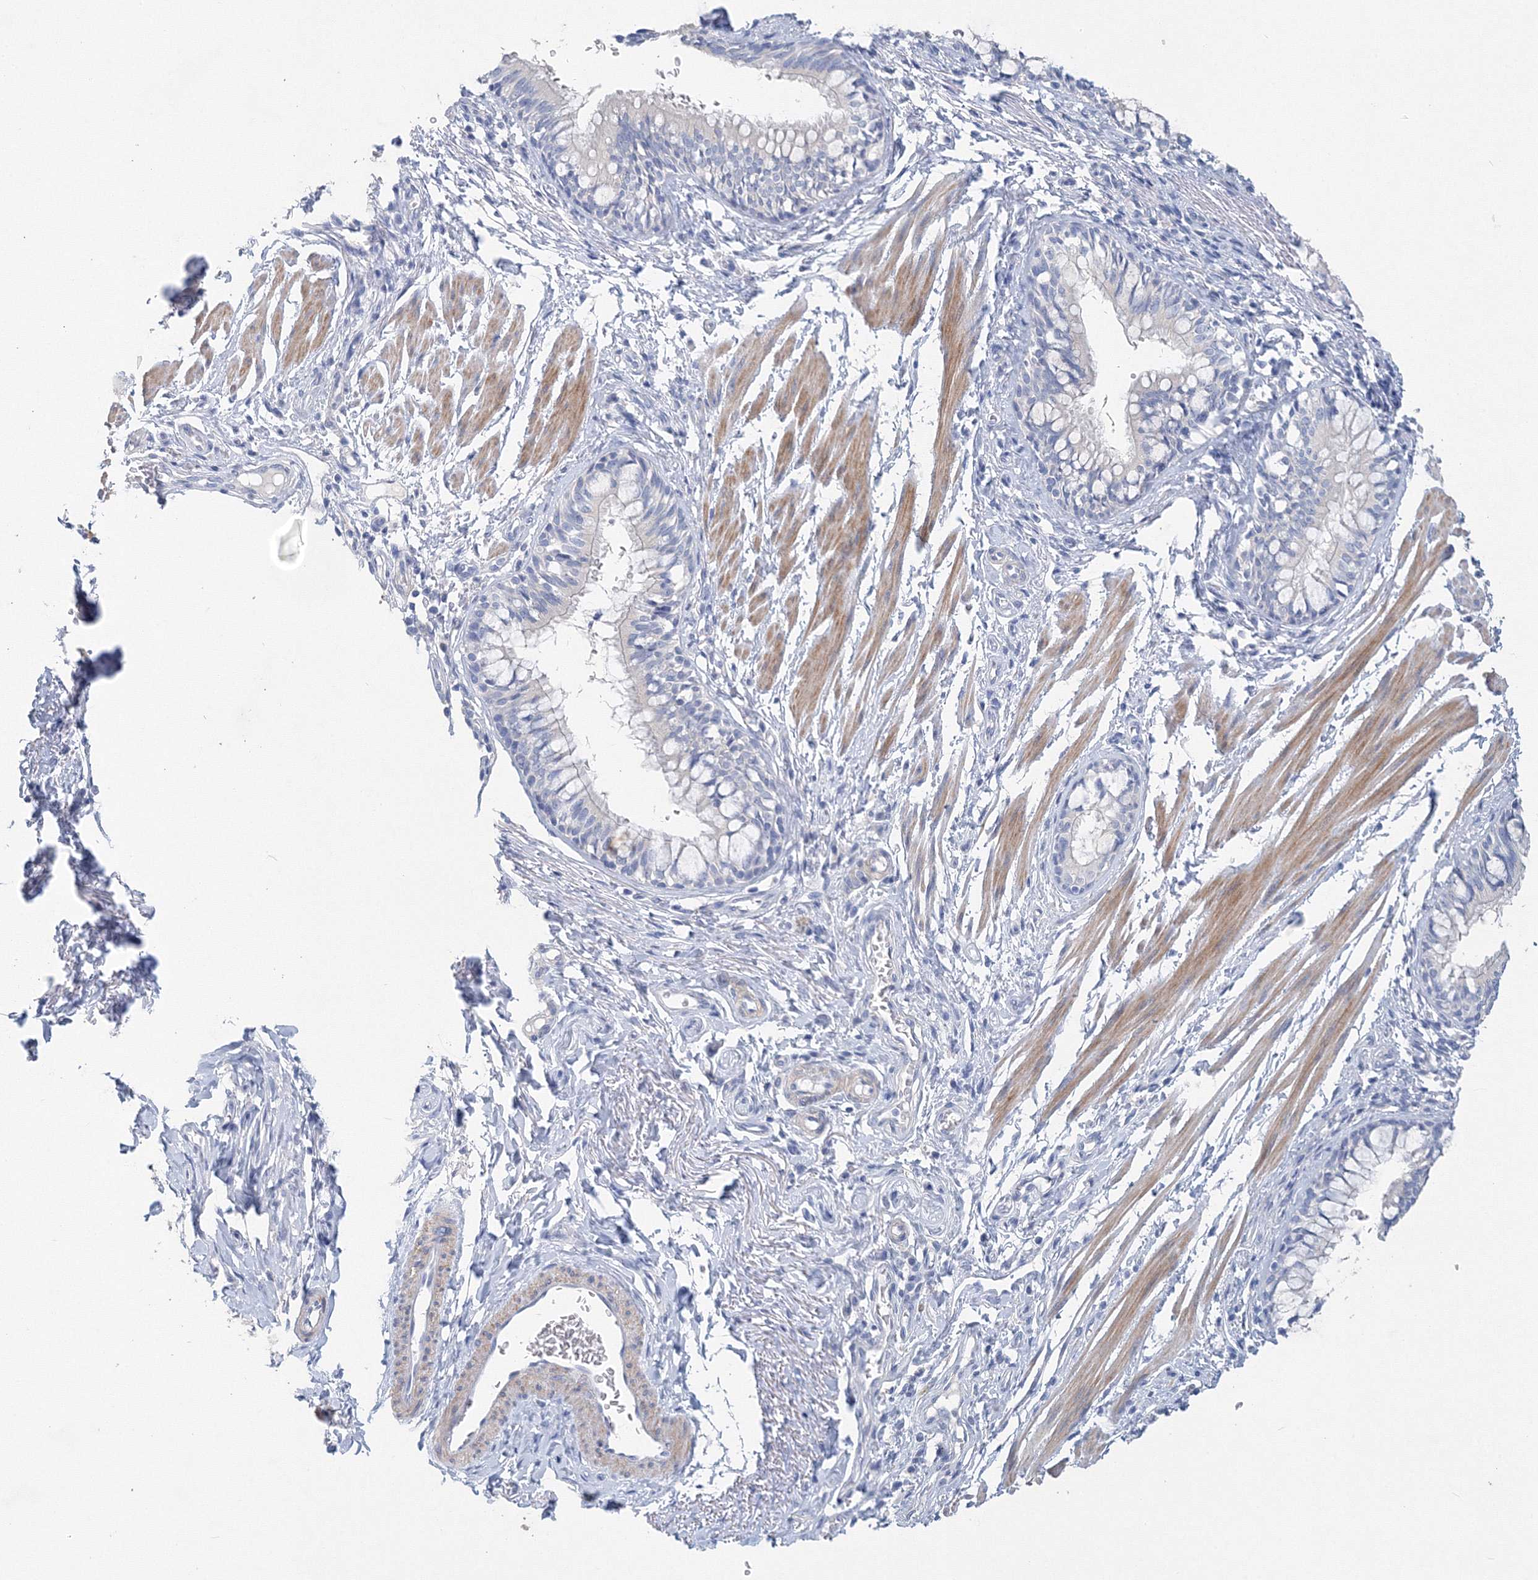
{"staining": {"intensity": "negative", "quantity": "none", "location": "none"}, "tissue": "bronchus", "cell_type": "Respiratory epithelial cells", "image_type": "normal", "snomed": [{"axis": "morphology", "description": "Normal tissue, NOS"}, {"axis": "topography", "description": "Cartilage tissue"}, {"axis": "topography", "description": "Bronchus"}], "caption": "IHC photomicrograph of unremarkable bronchus: human bronchus stained with DAB shows no significant protein positivity in respiratory epithelial cells. Brightfield microscopy of immunohistochemistry (IHC) stained with DAB (brown) and hematoxylin (blue), captured at high magnification.", "gene": "OSBPL6", "patient": {"sex": "female", "age": 36}}